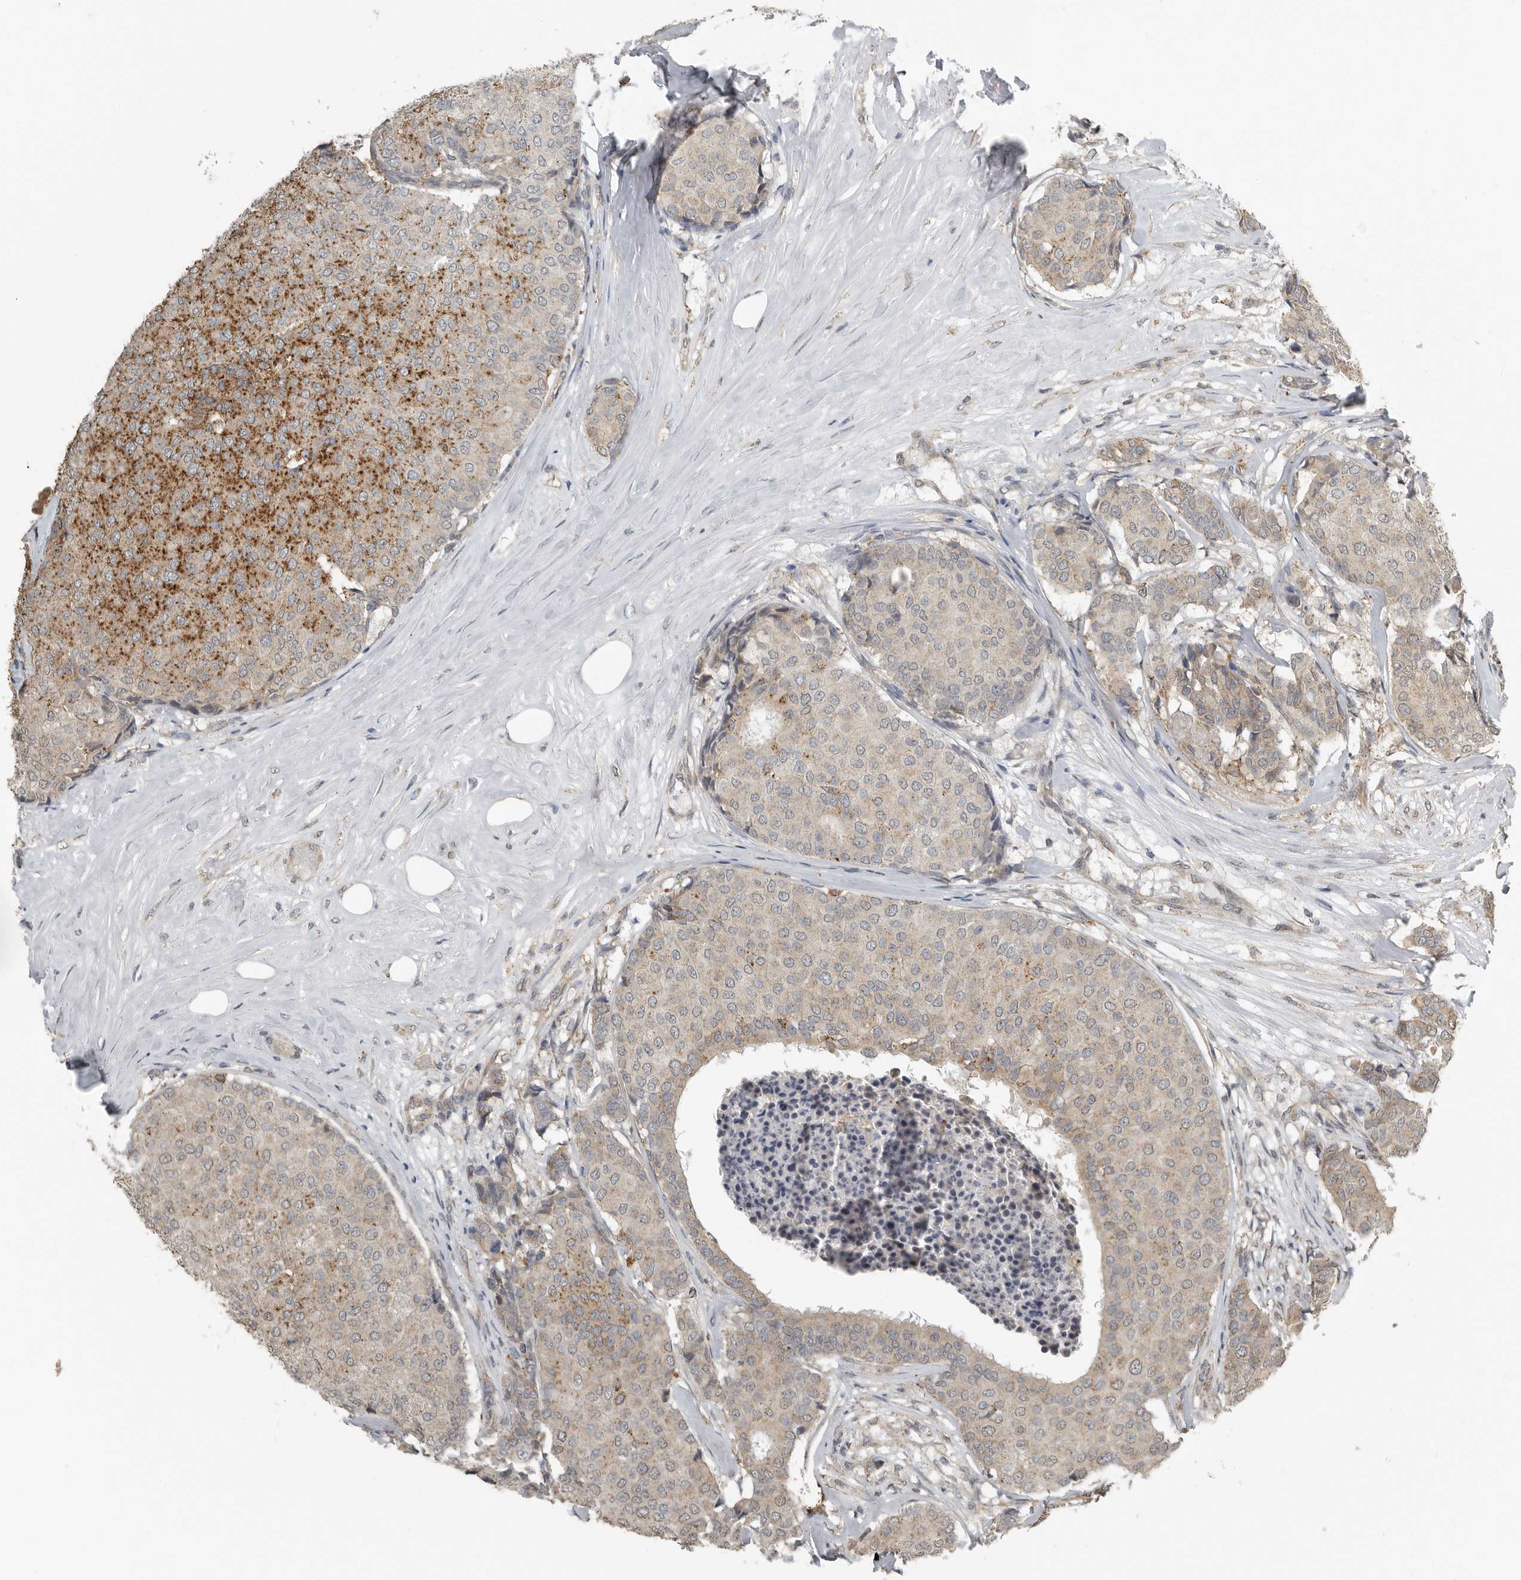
{"staining": {"intensity": "strong", "quantity": "25%-75%", "location": "cytoplasmic/membranous"}, "tissue": "breast cancer", "cell_type": "Tumor cells", "image_type": "cancer", "snomed": [{"axis": "morphology", "description": "Duct carcinoma"}, {"axis": "topography", "description": "Breast"}], "caption": "About 25%-75% of tumor cells in breast infiltrating ductal carcinoma show strong cytoplasmic/membranous protein positivity as visualized by brown immunohistochemical staining.", "gene": "AFAP1", "patient": {"sex": "female", "age": 75}}